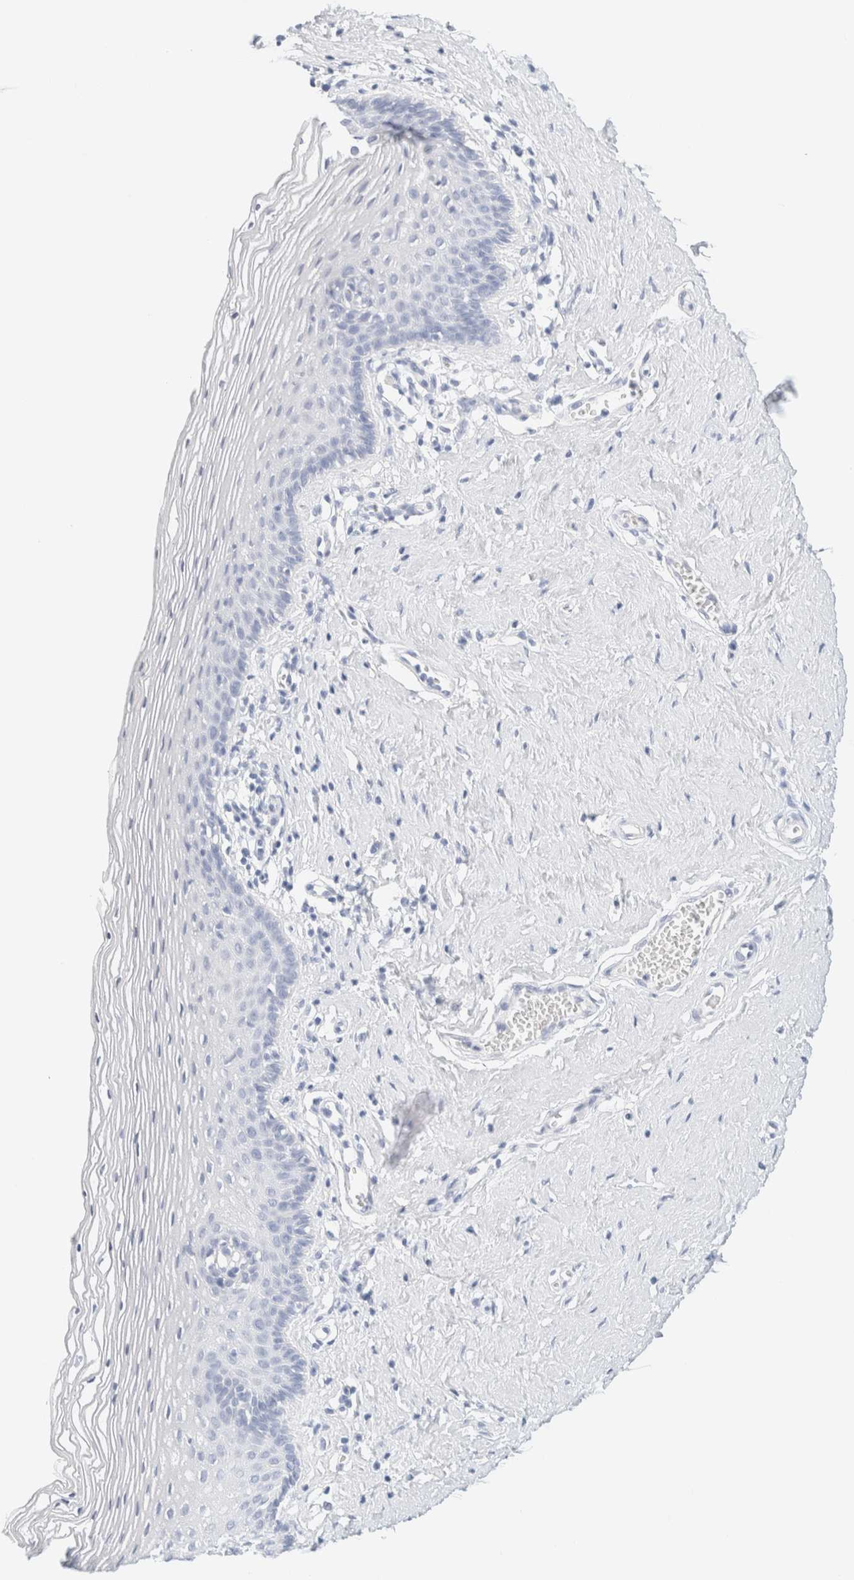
{"staining": {"intensity": "negative", "quantity": "none", "location": "none"}, "tissue": "vagina", "cell_type": "Squamous epithelial cells", "image_type": "normal", "snomed": [{"axis": "morphology", "description": "Normal tissue, NOS"}, {"axis": "topography", "description": "Vagina"}], "caption": "DAB (3,3'-diaminobenzidine) immunohistochemical staining of unremarkable human vagina demonstrates no significant expression in squamous epithelial cells.", "gene": "DPYS", "patient": {"sex": "female", "age": 32}}